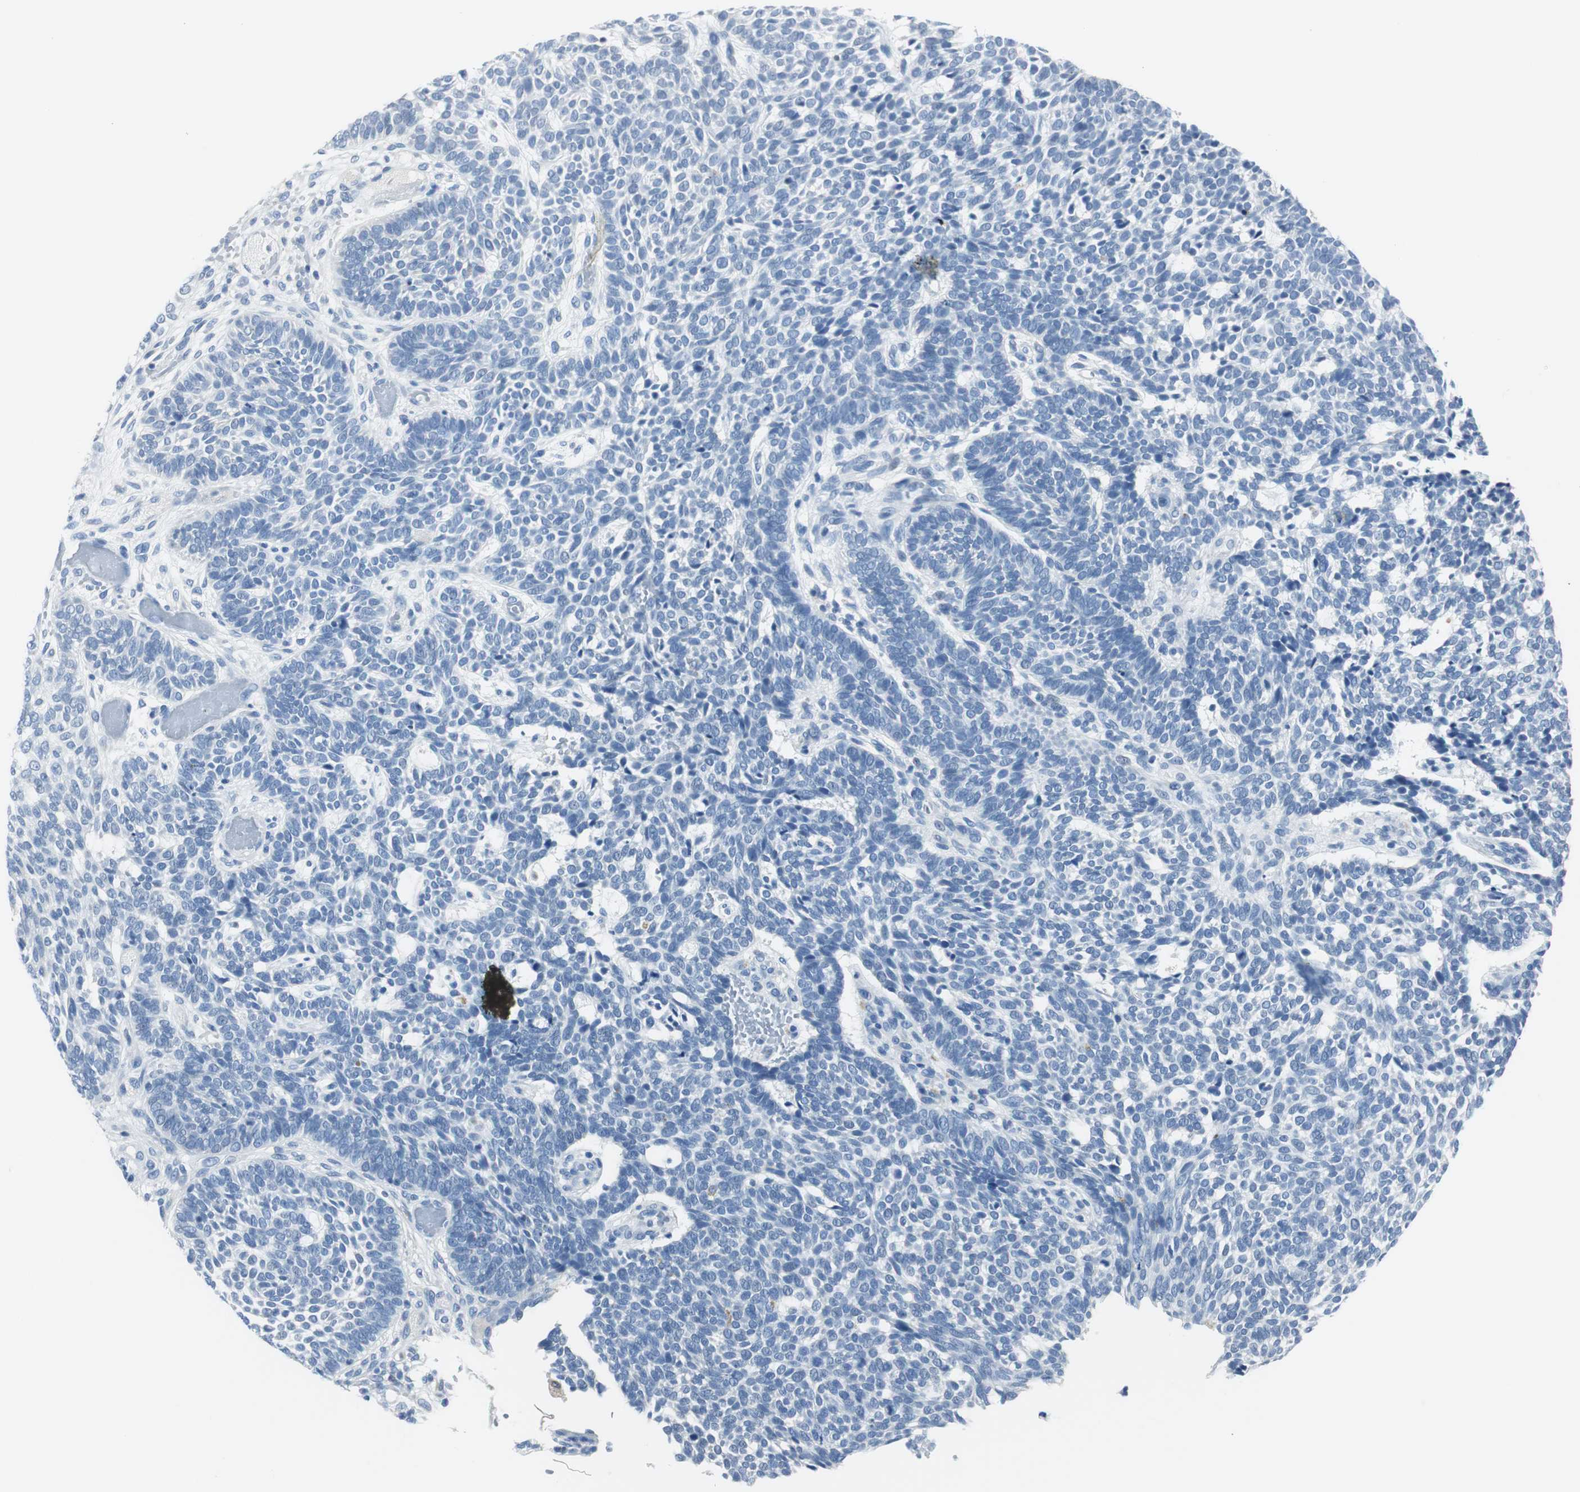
{"staining": {"intensity": "negative", "quantity": "none", "location": "none"}, "tissue": "skin cancer", "cell_type": "Tumor cells", "image_type": "cancer", "snomed": [{"axis": "morphology", "description": "Normal tissue, NOS"}, {"axis": "morphology", "description": "Basal cell carcinoma"}, {"axis": "topography", "description": "Skin"}], "caption": "Immunohistochemistry (IHC) of human skin cancer reveals no staining in tumor cells.", "gene": "FBP1", "patient": {"sex": "male", "age": 87}}